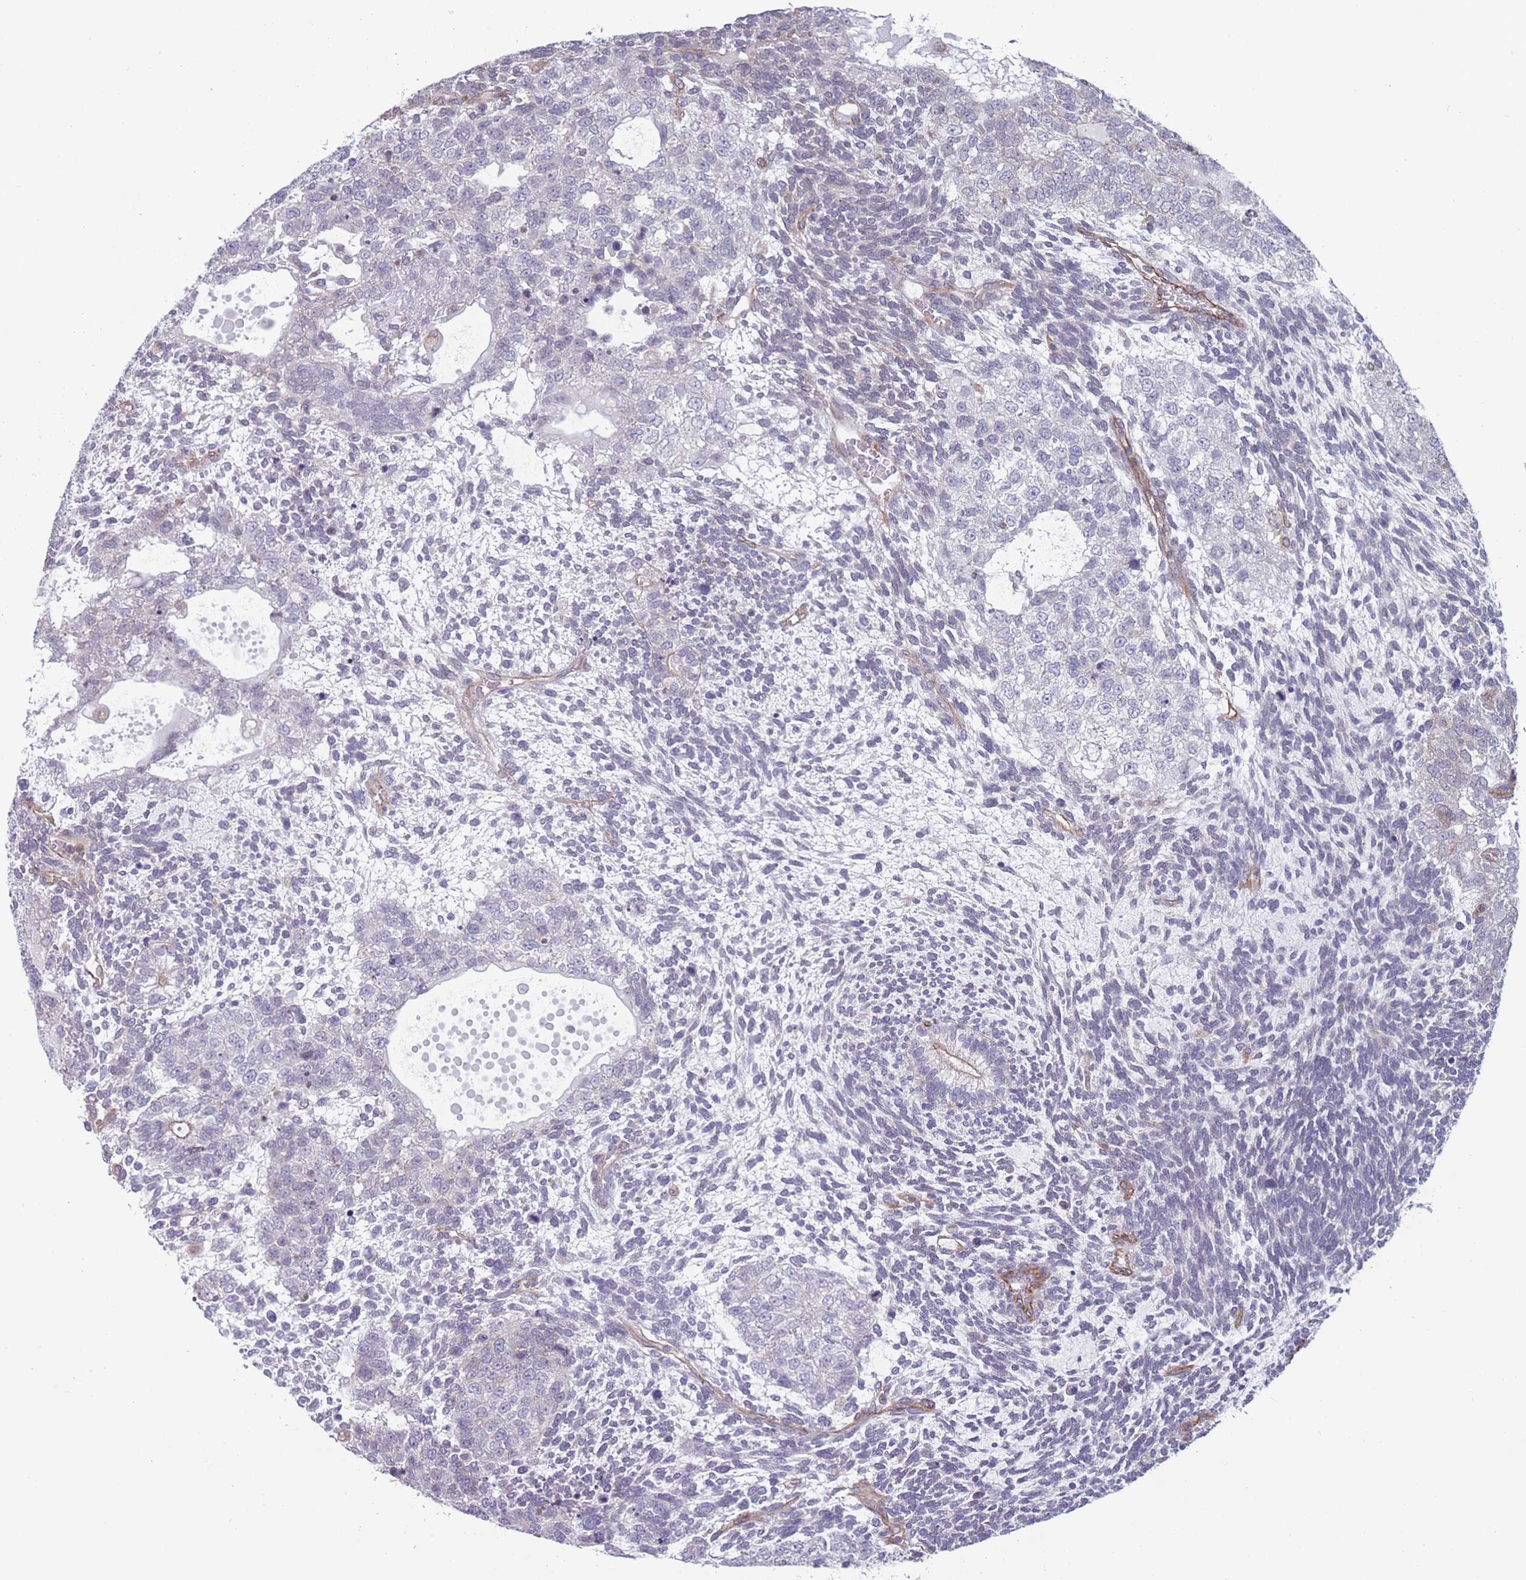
{"staining": {"intensity": "negative", "quantity": "none", "location": "none"}, "tissue": "testis cancer", "cell_type": "Tumor cells", "image_type": "cancer", "snomed": [{"axis": "morphology", "description": "Carcinoma, Embryonal, NOS"}, {"axis": "topography", "description": "Testis"}], "caption": "Human testis embryonal carcinoma stained for a protein using immunohistochemistry reveals no staining in tumor cells.", "gene": "SLC1A6", "patient": {"sex": "male", "age": 23}}